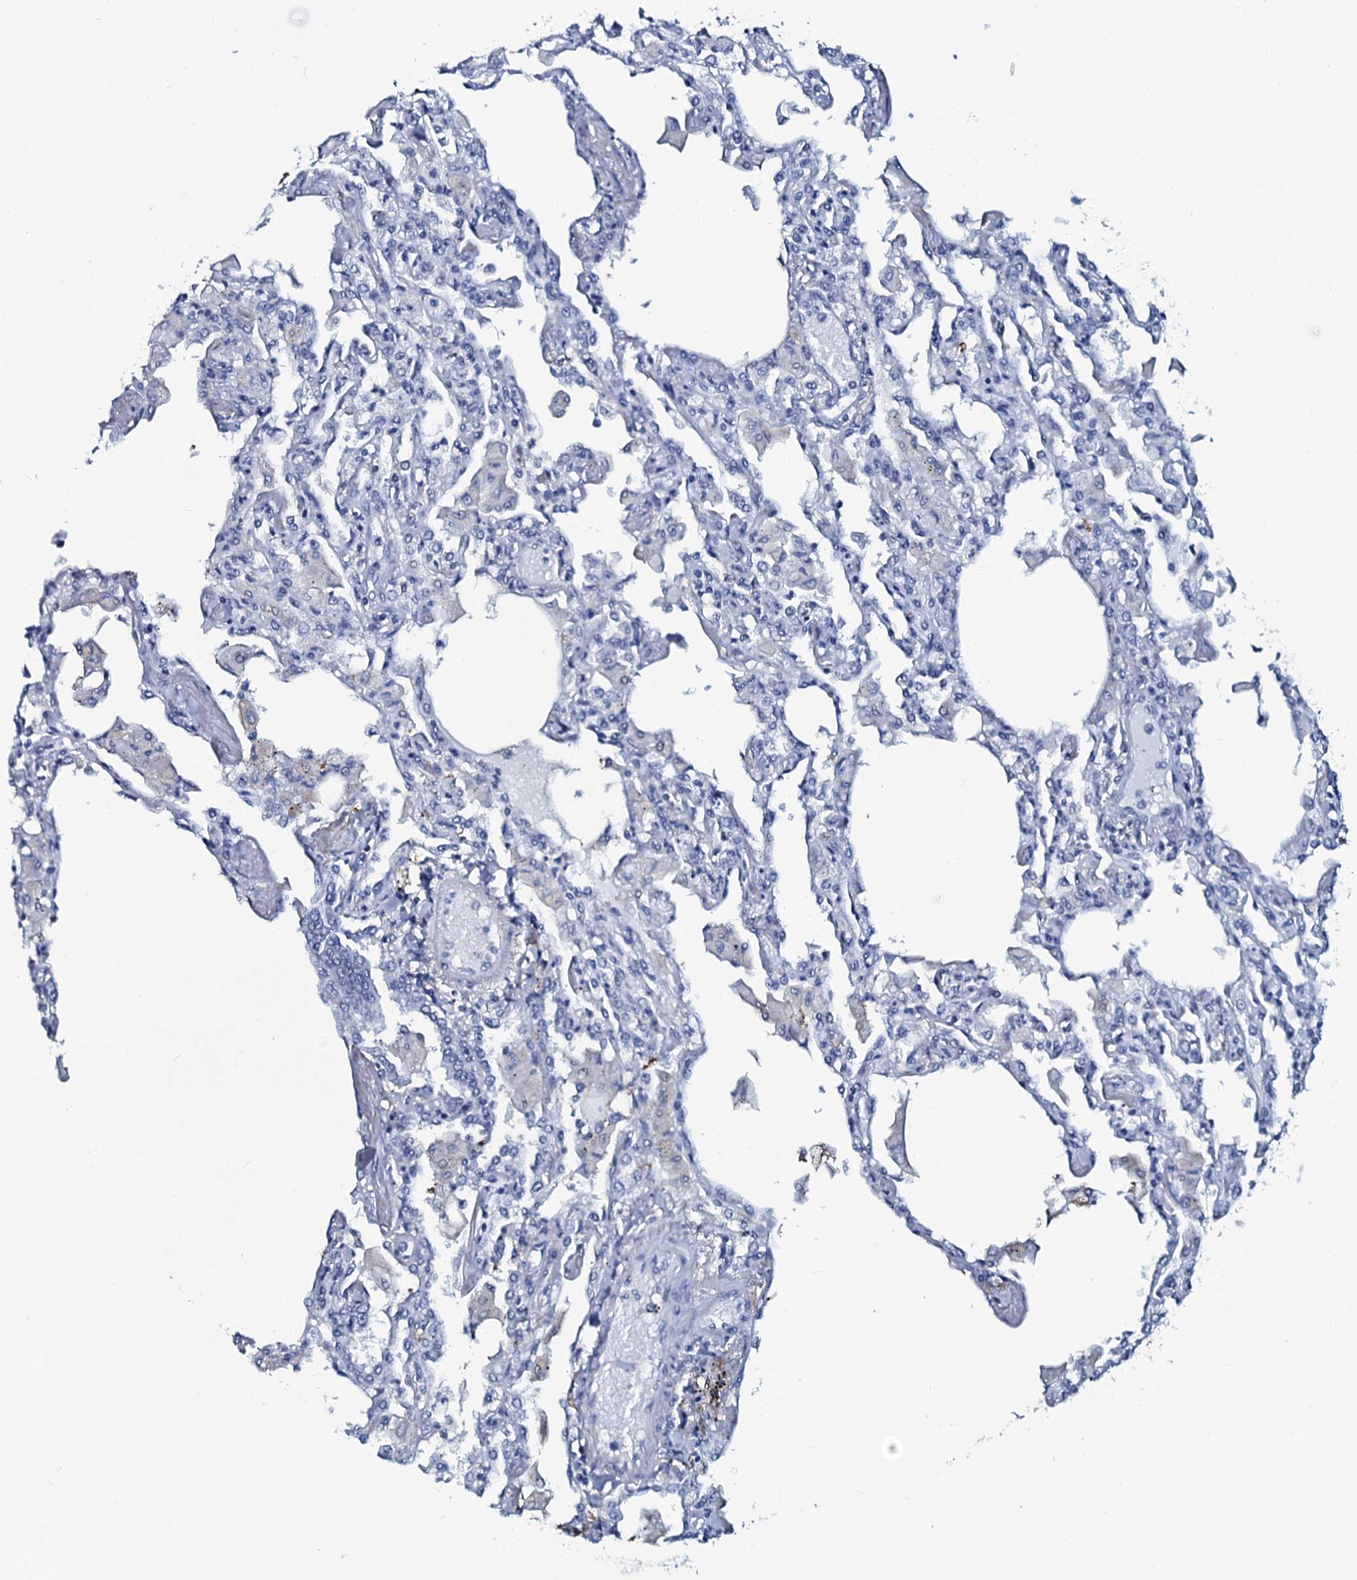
{"staining": {"intensity": "negative", "quantity": "none", "location": "none"}, "tissue": "lung", "cell_type": "Alveolar cells", "image_type": "normal", "snomed": [{"axis": "morphology", "description": "Normal tissue, NOS"}, {"axis": "topography", "description": "Bronchus"}, {"axis": "topography", "description": "Lung"}], "caption": "Protein analysis of benign lung shows no significant positivity in alveolar cells.", "gene": "SLC4A7", "patient": {"sex": "female", "age": 49}}